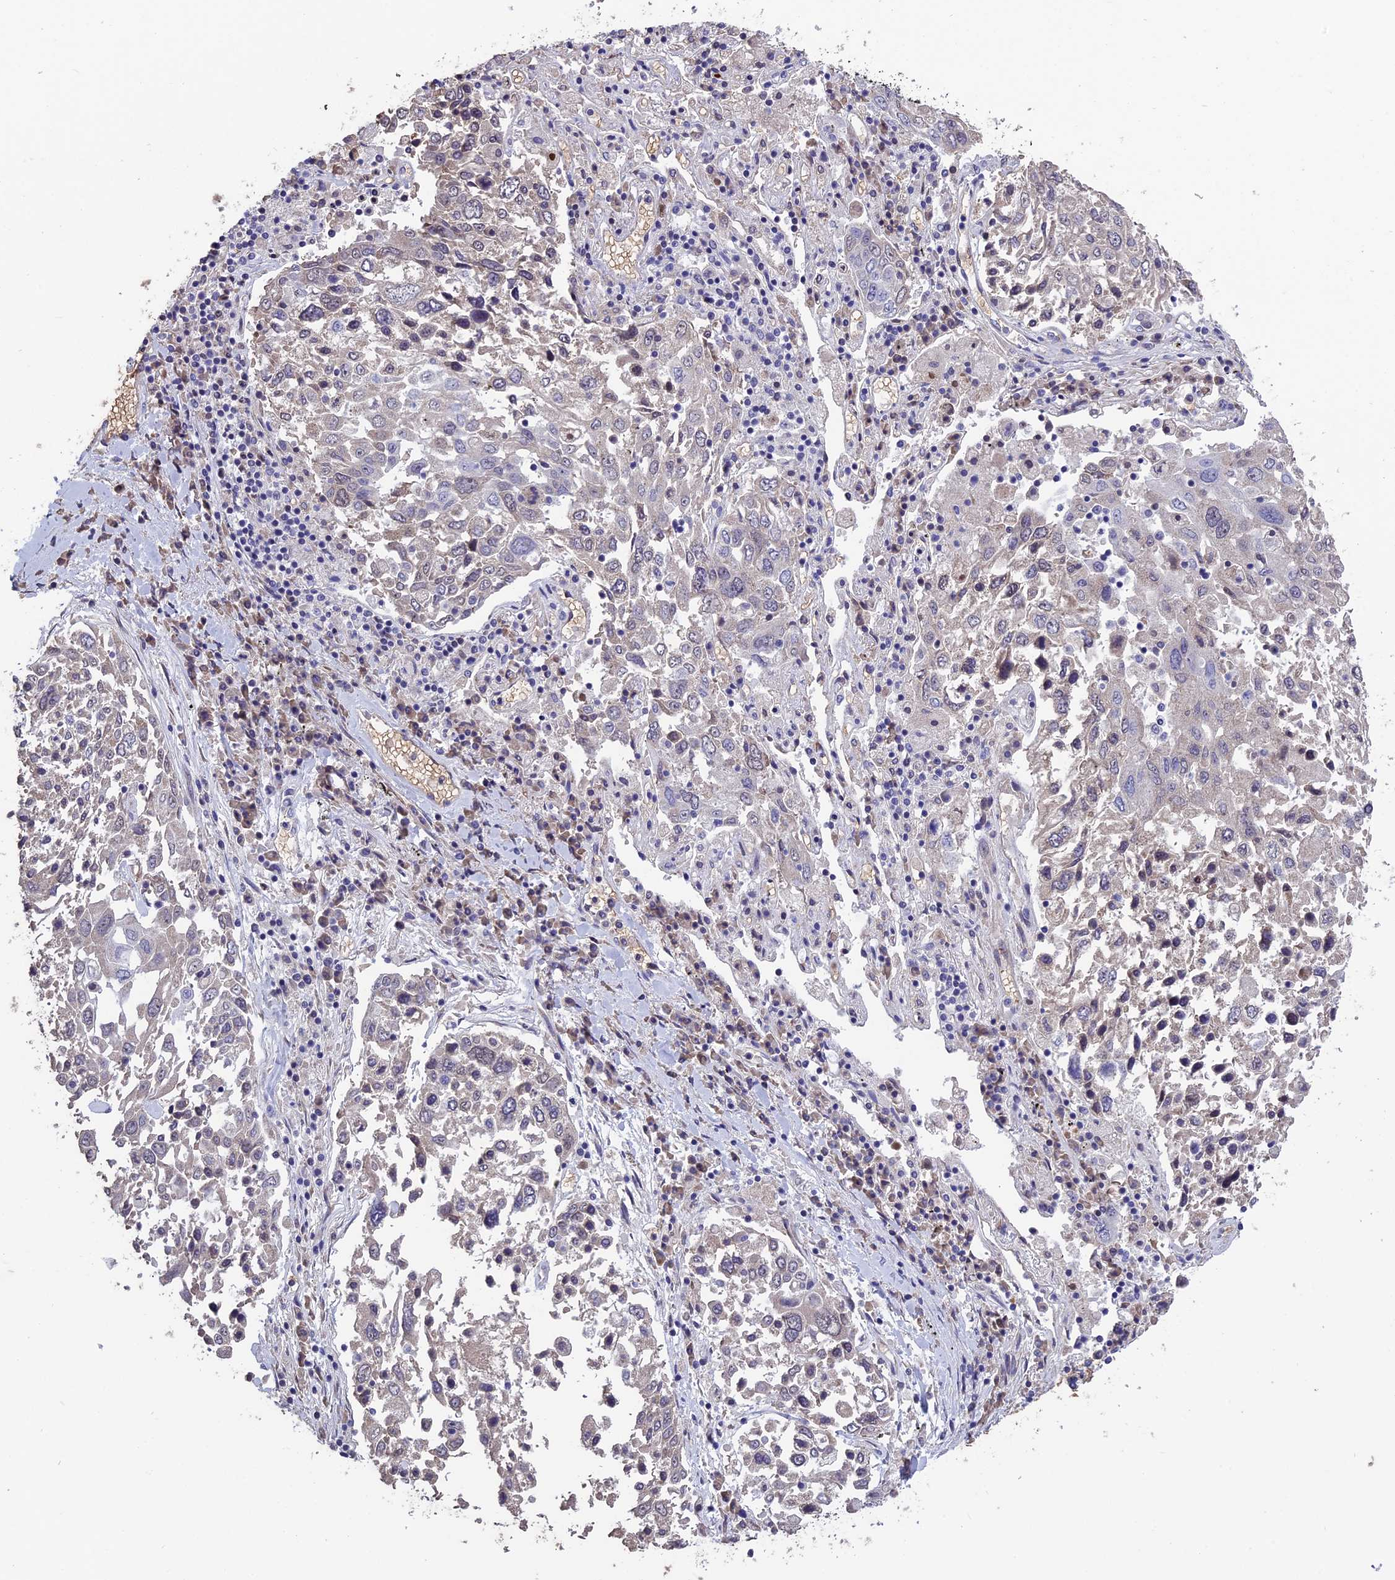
{"staining": {"intensity": "negative", "quantity": "none", "location": "none"}, "tissue": "lung cancer", "cell_type": "Tumor cells", "image_type": "cancer", "snomed": [{"axis": "morphology", "description": "Squamous cell carcinoma, NOS"}, {"axis": "topography", "description": "Lung"}], "caption": "A micrograph of lung squamous cell carcinoma stained for a protein shows no brown staining in tumor cells.", "gene": "KNOP1", "patient": {"sex": "male", "age": 65}}